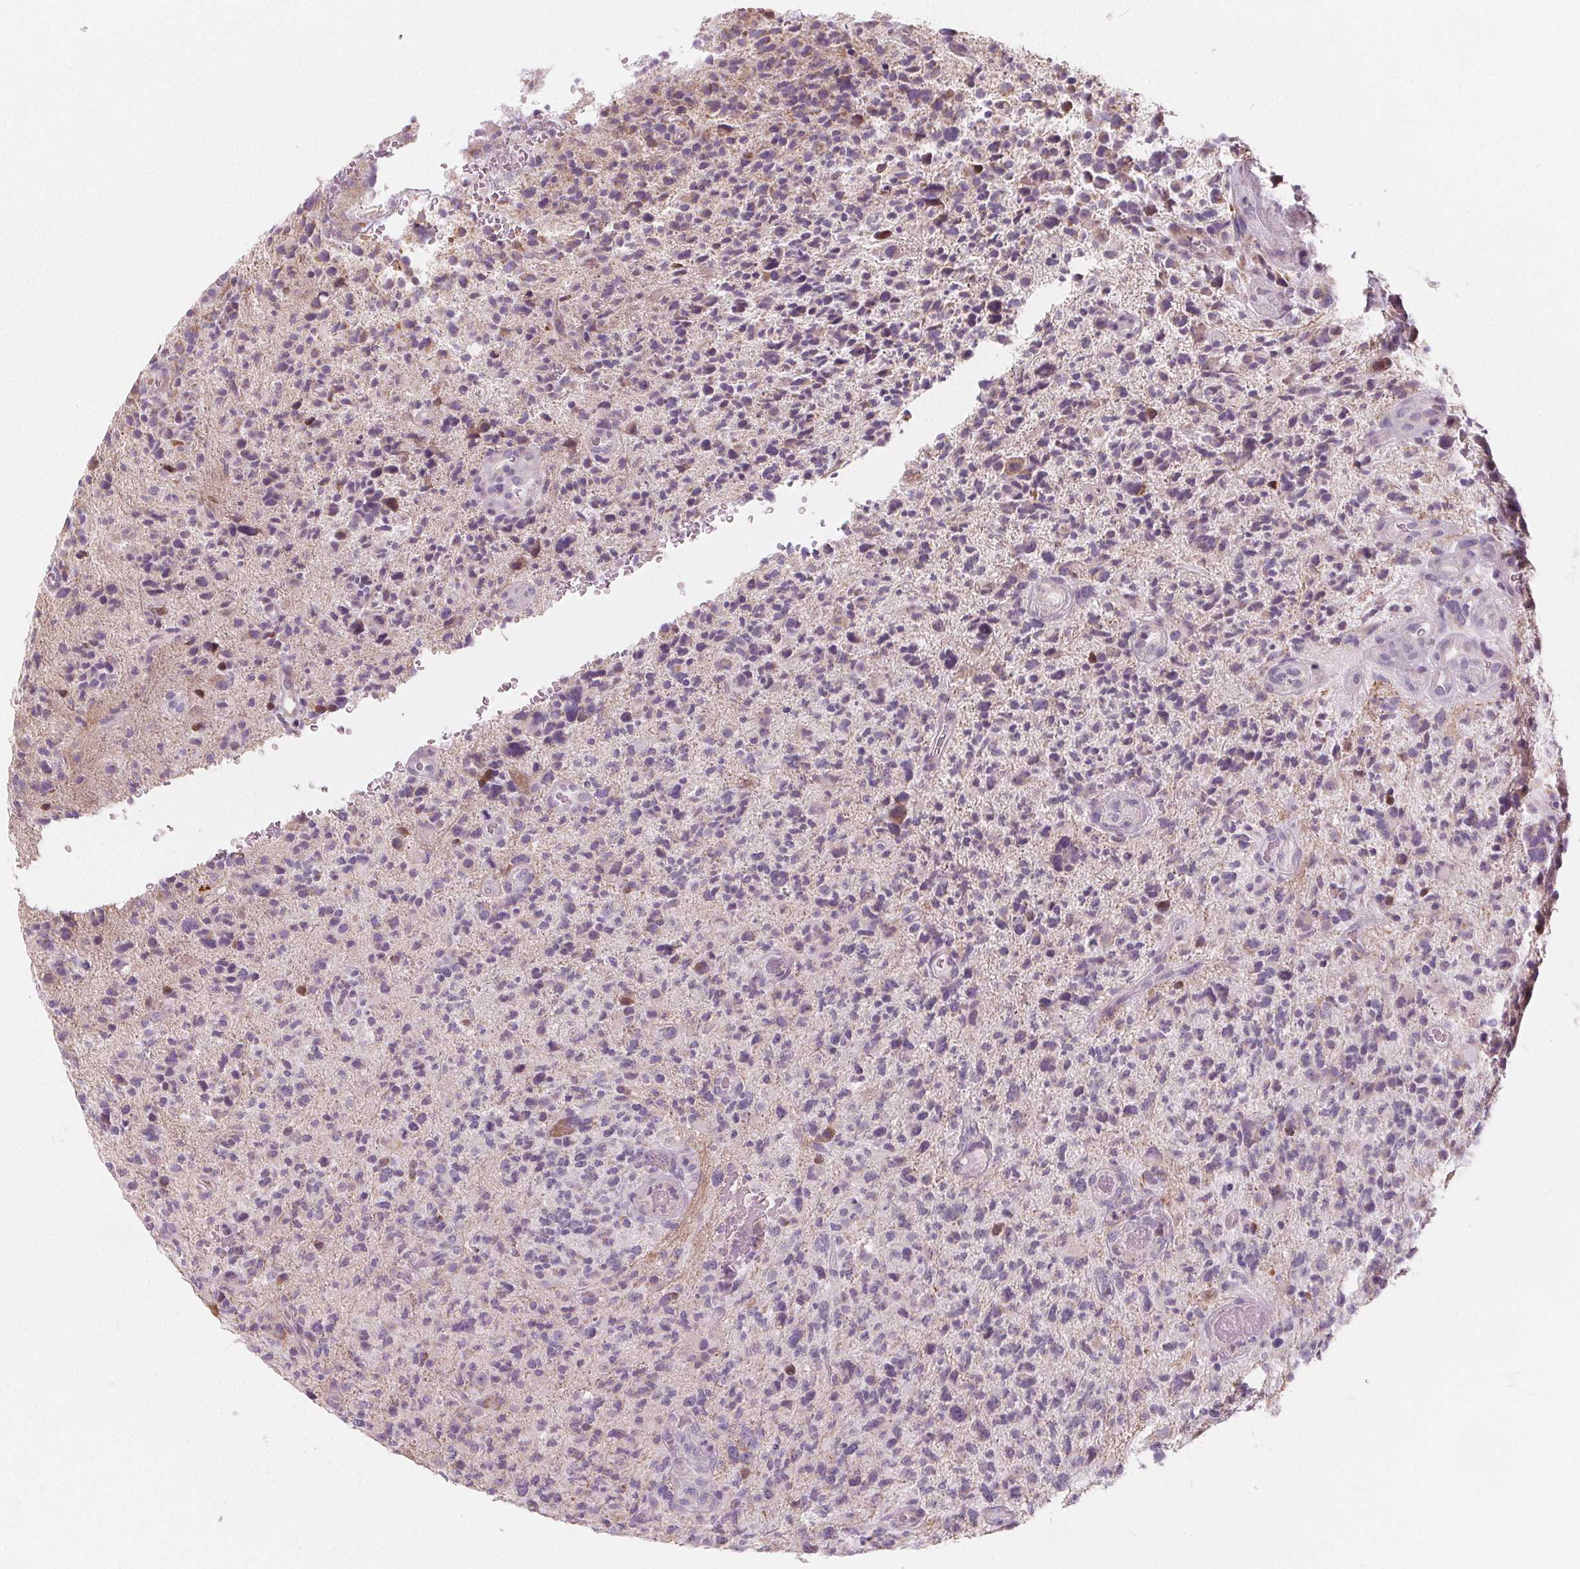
{"staining": {"intensity": "negative", "quantity": "none", "location": "none"}, "tissue": "glioma", "cell_type": "Tumor cells", "image_type": "cancer", "snomed": [{"axis": "morphology", "description": "Glioma, malignant, High grade"}, {"axis": "topography", "description": "Brain"}], "caption": "This is an IHC micrograph of human high-grade glioma (malignant). There is no staining in tumor cells.", "gene": "NUP210L", "patient": {"sex": "female", "age": 71}}